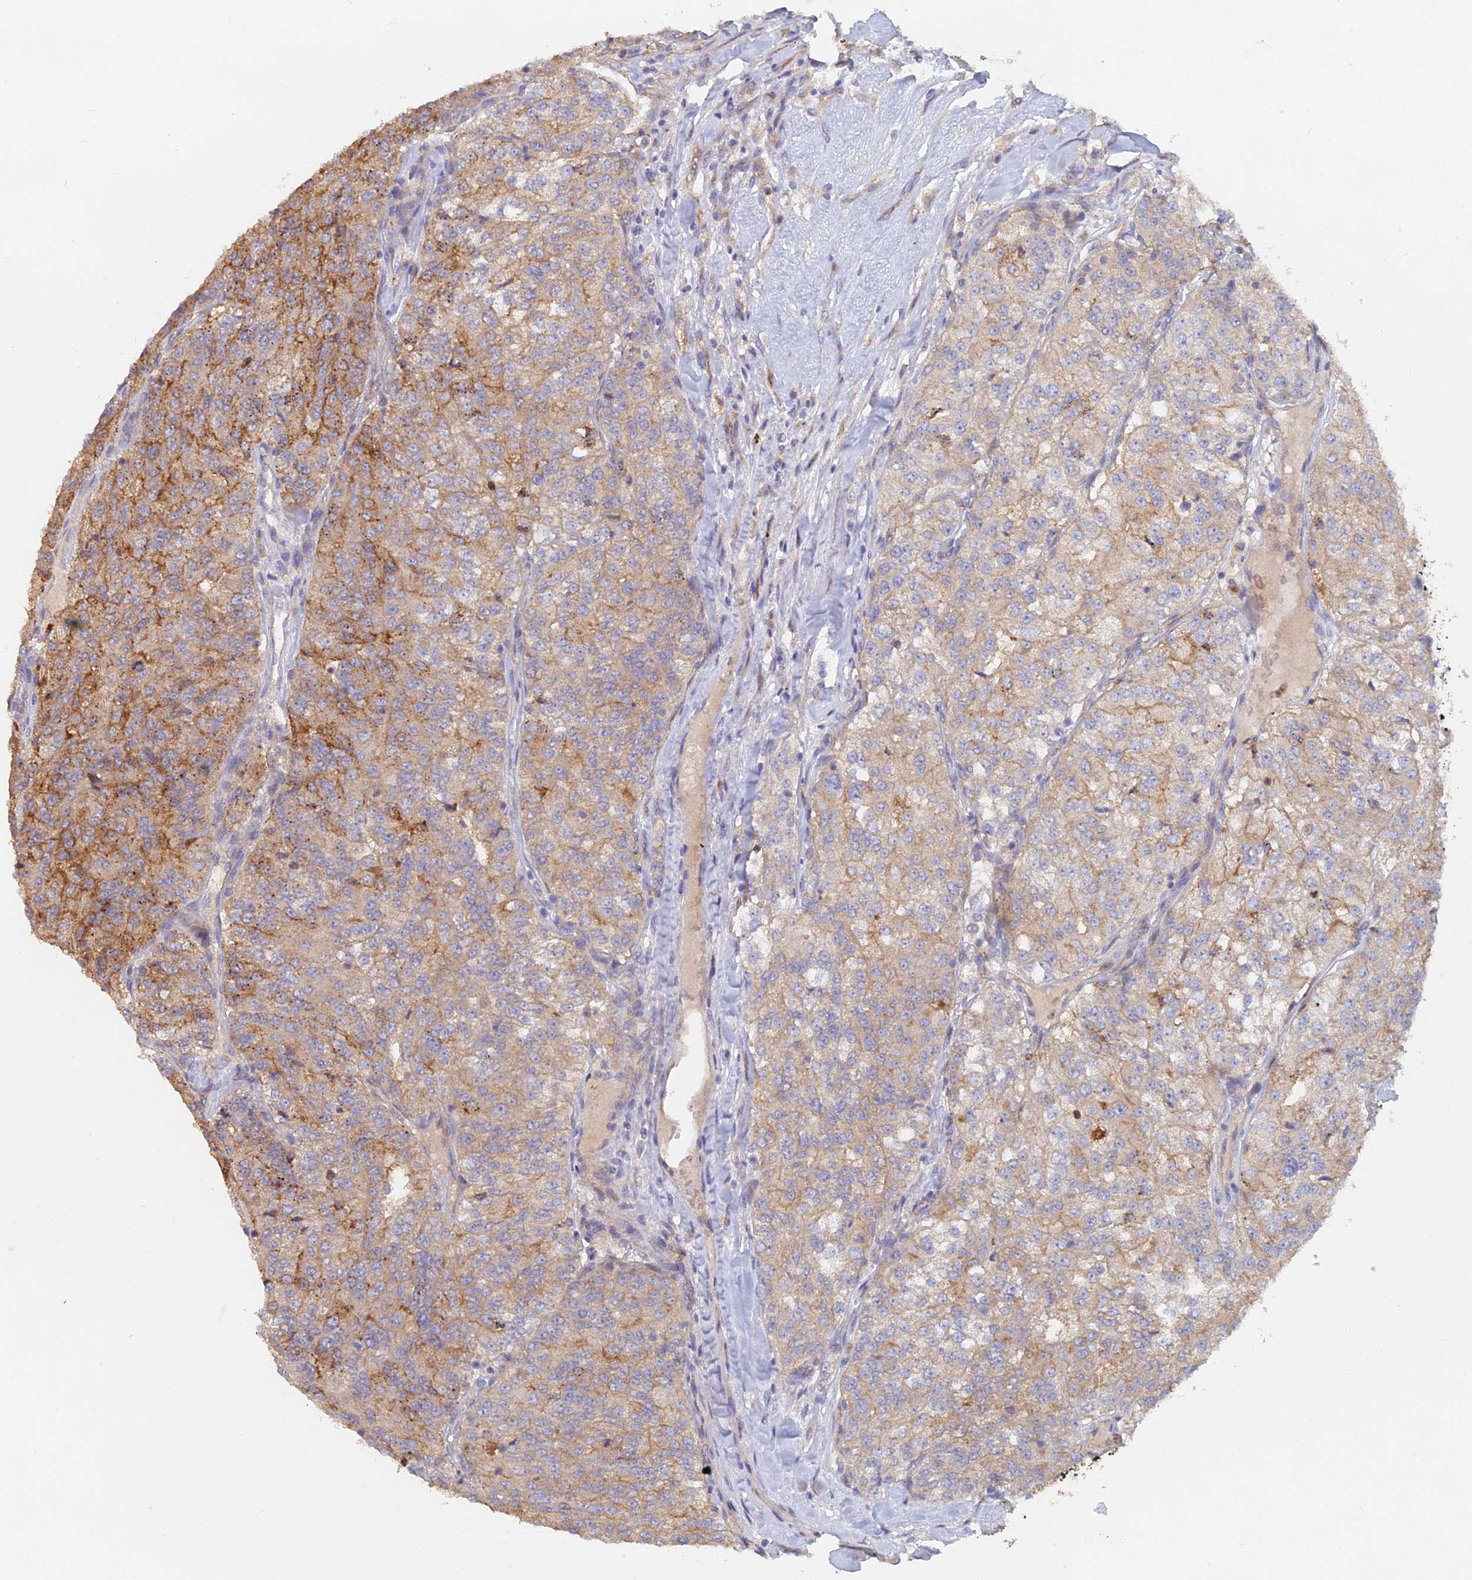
{"staining": {"intensity": "moderate", "quantity": ">75%", "location": "cytoplasmic/membranous"}, "tissue": "renal cancer", "cell_type": "Tumor cells", "image_type": "cancer", "snomed": [{"axis": "morphology", "description": "Adenocarcinoma, NOS"}, {"axis": "topography", "description": "Kidney"}], "caption": "Human renal adenocarcinoma stained with a brown dye shows moderate cytoplasmic/membranous positive expression in about >75% of tumor cells.", "gene": "ARRDC1", "patient": {"sex": "female", "age": 63}}